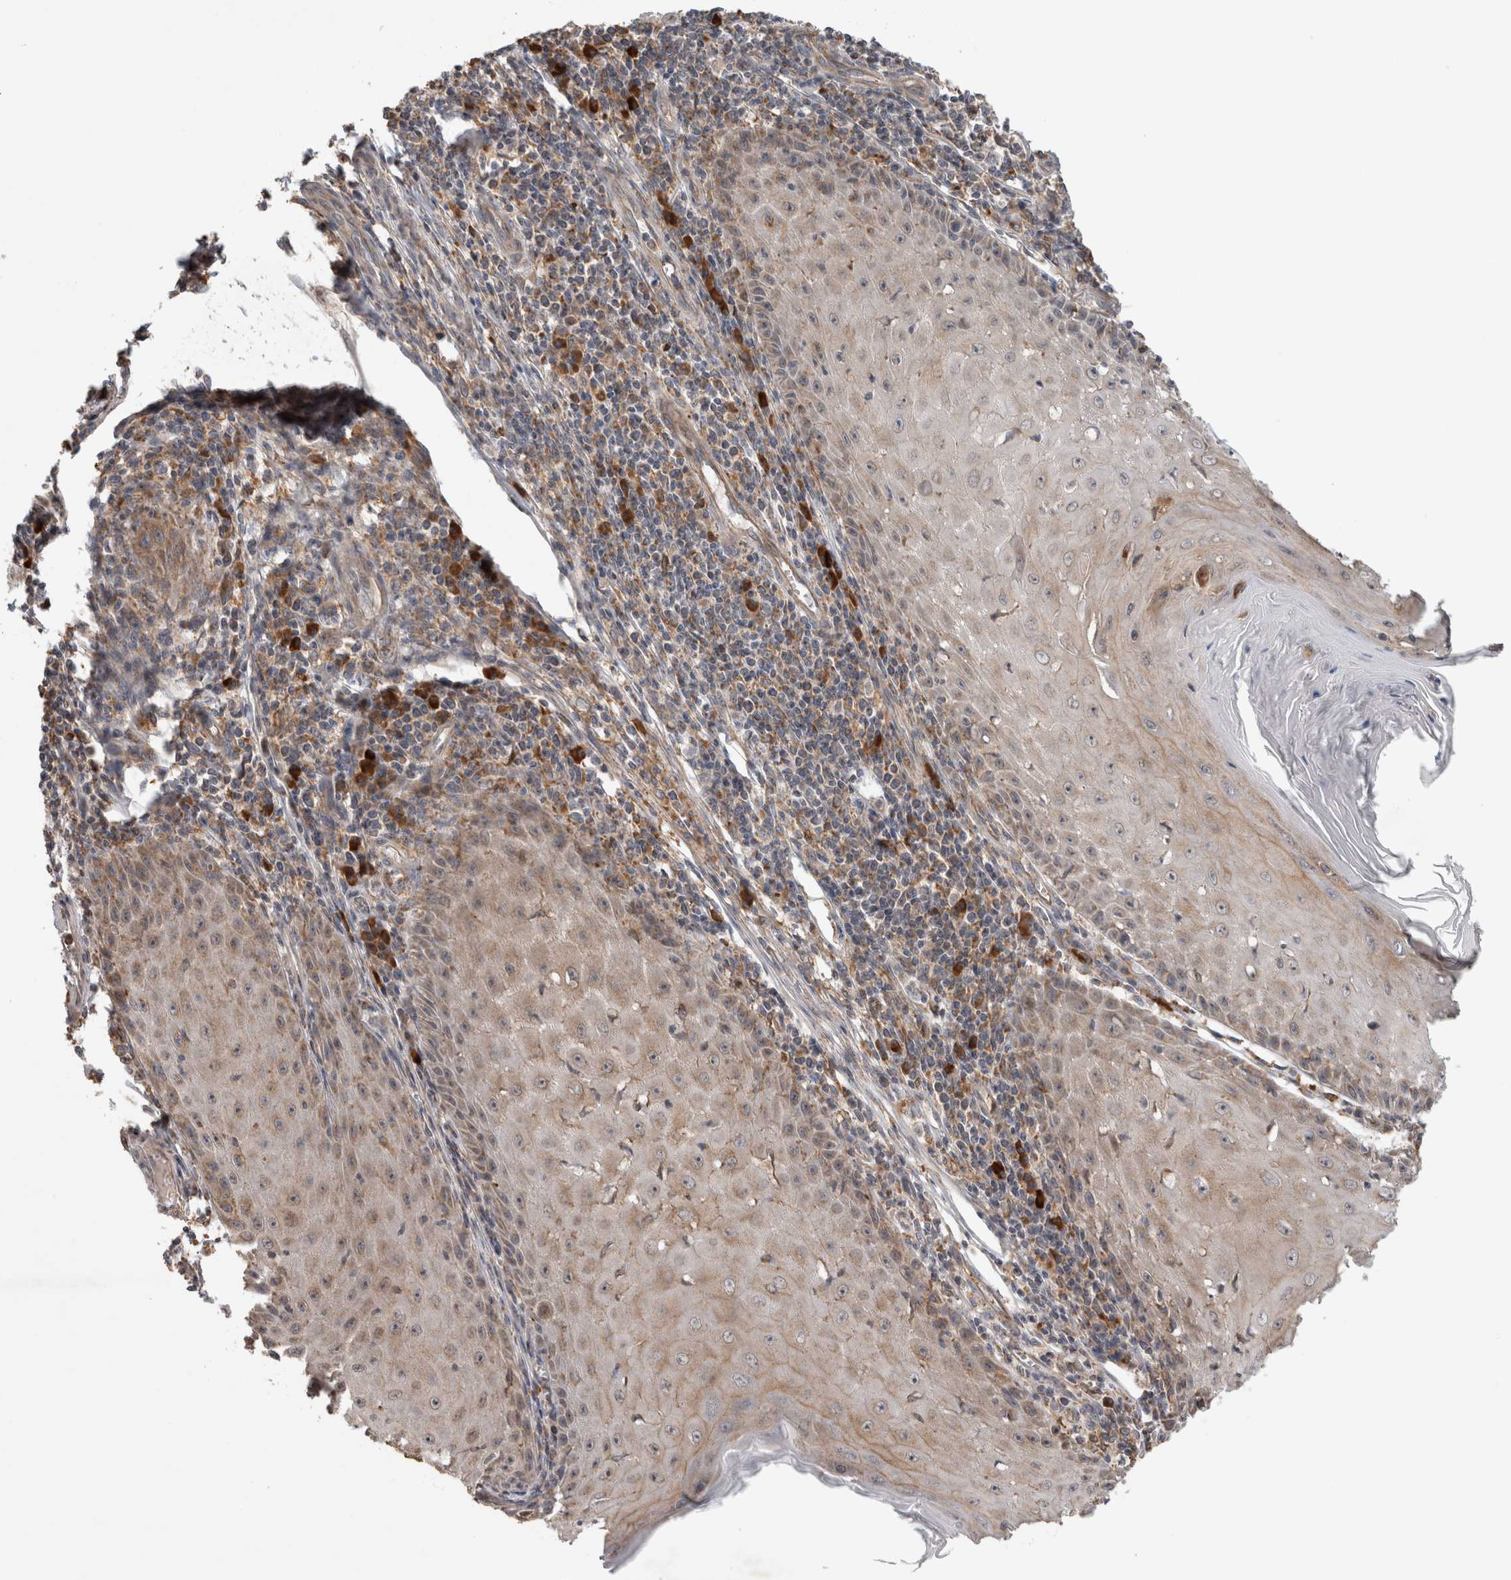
{"staining": {"intensity": "weak", "quantity": ">75%", "location": "cytoplasmic/membranous"}, "tissue": "skin cancer", "cell_type": "Tumor cells", "image_type": "cancer", "snomed": [{"axis": "morphology", "description": "Squamous cell carcinoma, NOS"}, {"axis": "topography", "description": "Skin"}], "caption": "Immunohistochemistry histopathology image of neoplastic tissue: human skin squamous cell carcinoma stained using immunohistochemistry shows low levels of weak protein expression localized specifically in the cytoplasmic/membranous of tumor cells, appearing as a cytoplasmic/membranous brown color.", "gene": "ADGRL3", "patient": {"sex": "female", "age": 73}}